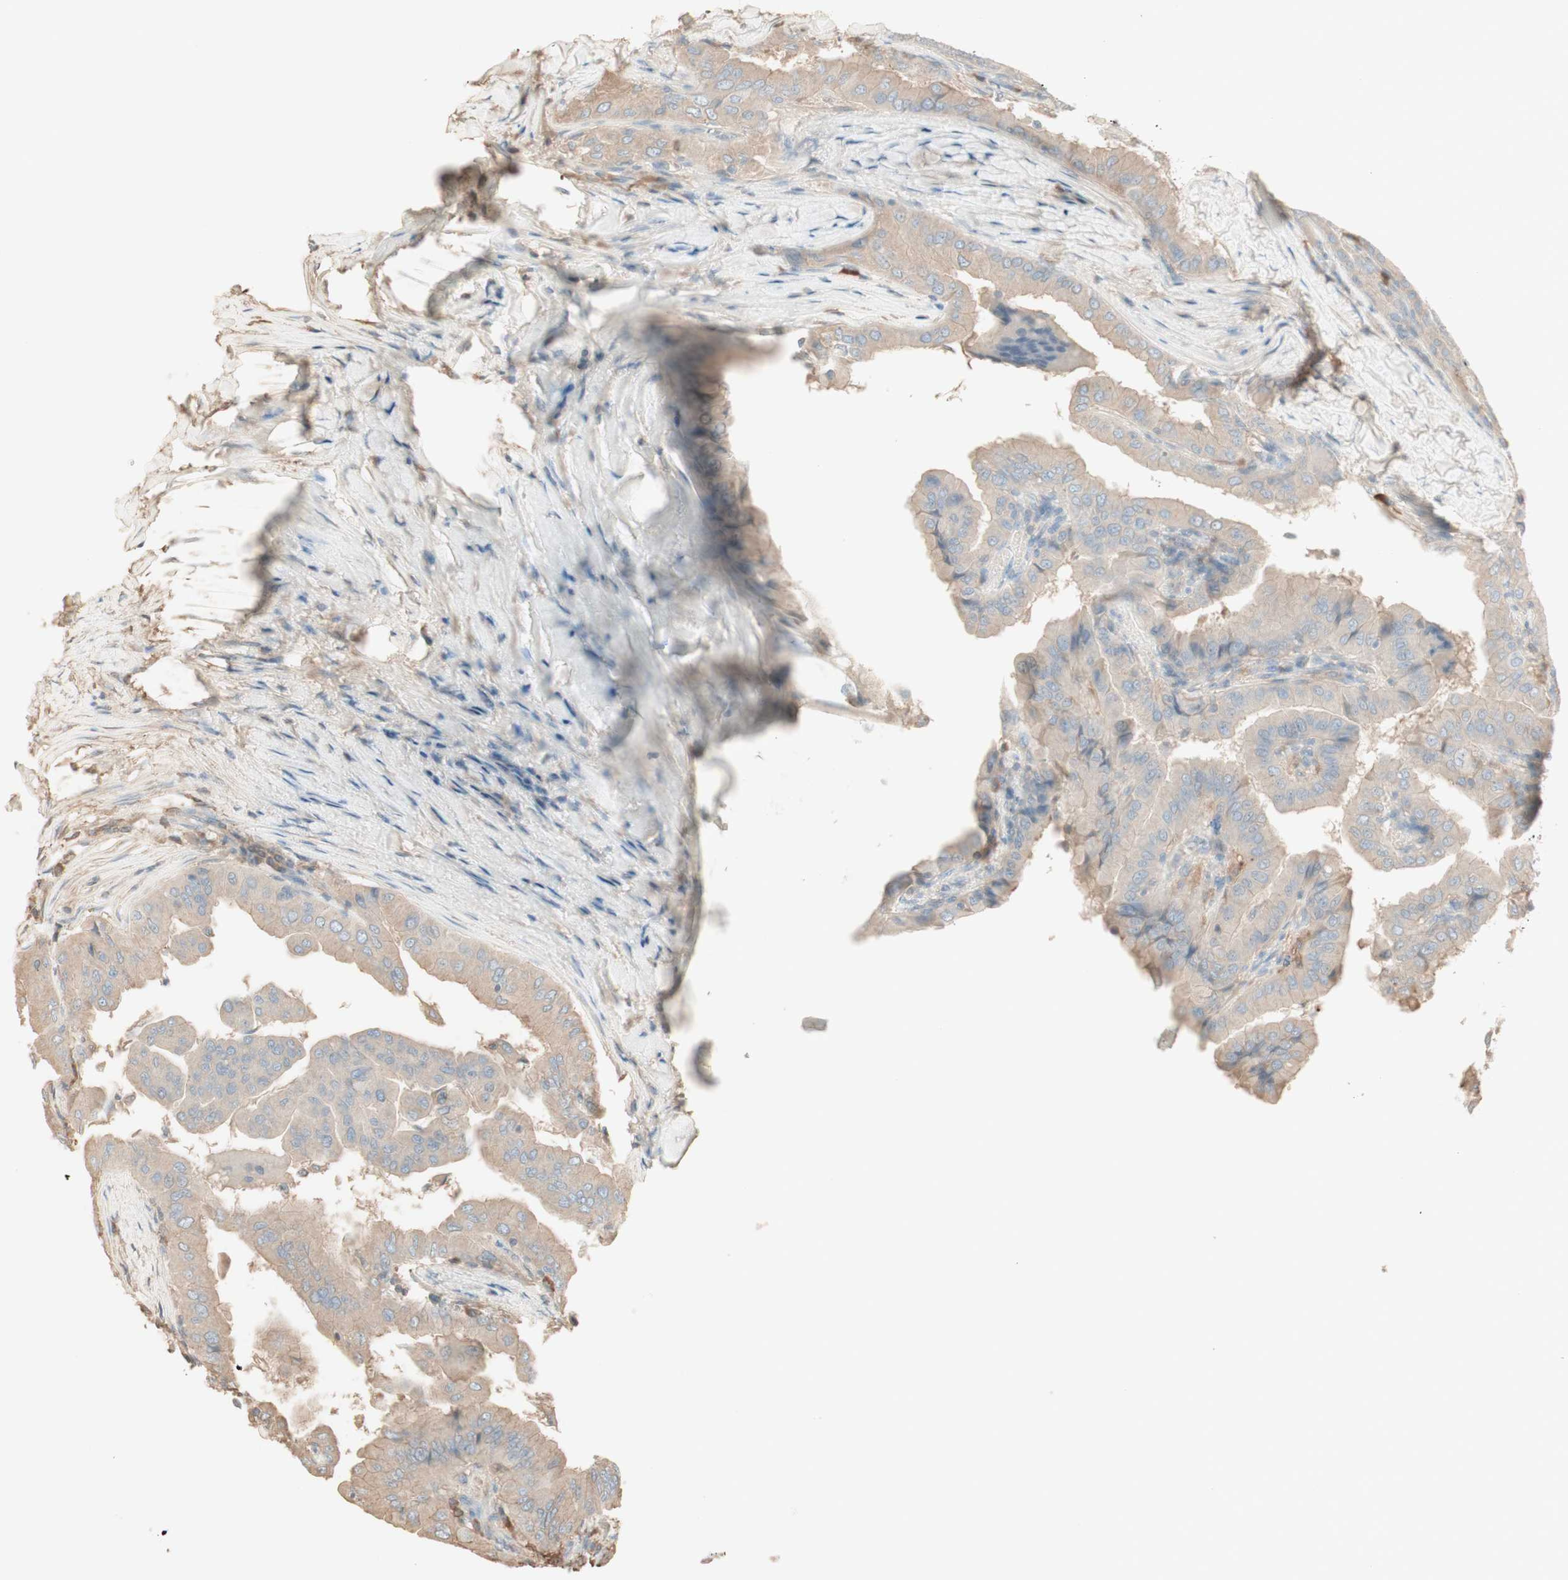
{"staining": {"intensity": "weak", "quantity": ">75%", "location": "cytoplasmic/membranous"}, "tissue": "thyroid cancer", "cell_type": "Tumor cells", "image_type": "cancer", "snomed": [{"axis": "morphology", "description": "Papillary adenocarcinoma, NOS"}, {"axis": "topography", "description": "Thyroid gland"}], "caption": "Papillary adenocarcinoma (thyroid) stained with a brown dye demonstrates weak cytoplasmic/membranous positive staining in approximately >75% of tumor cells.", "gene": "IFNG", "patient": {"sex": "male", "age": 33}}